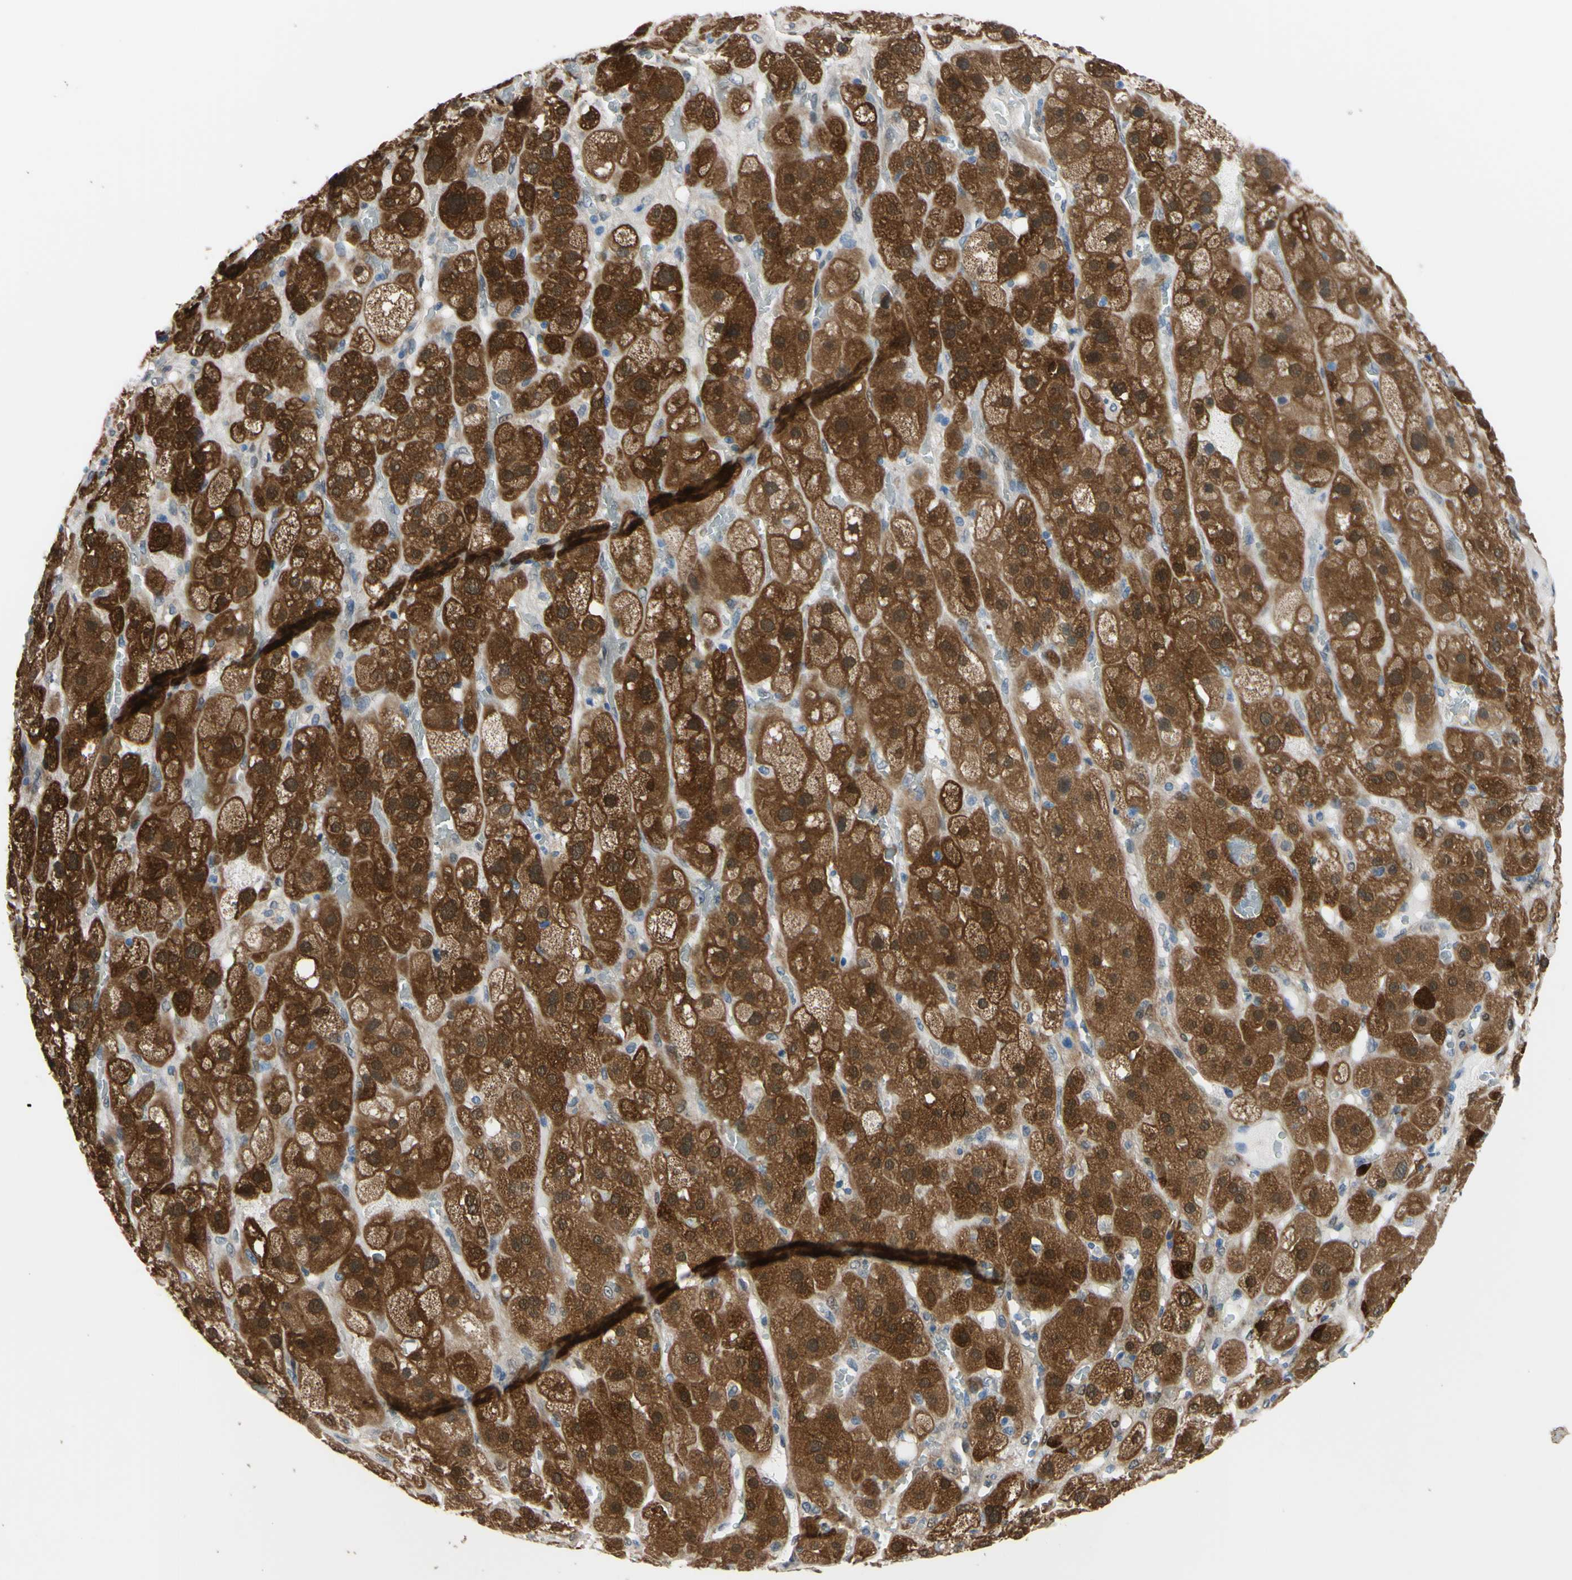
{"staining": {"intensity": "strong", "quantity": ">75%", "location": "cytoplasmic/membranous,nuclear"}, "tissue": "adrenal gland", "cell_type": "Glandular cells", "image_type": "normal", "snomed": [{"axis": "morphology", "description": "Normal tissue, NOS"}, {"axis": "topography", "description": "Adrenal gland"}], "caption": "Glandular cells reveal high levels of strong cytoplasmic/membranous,nuclear staining in about >75% of cells in benign human adrenal gland.", "gene": "NOL3", "patient": {"sex": "female", "age": 47}}